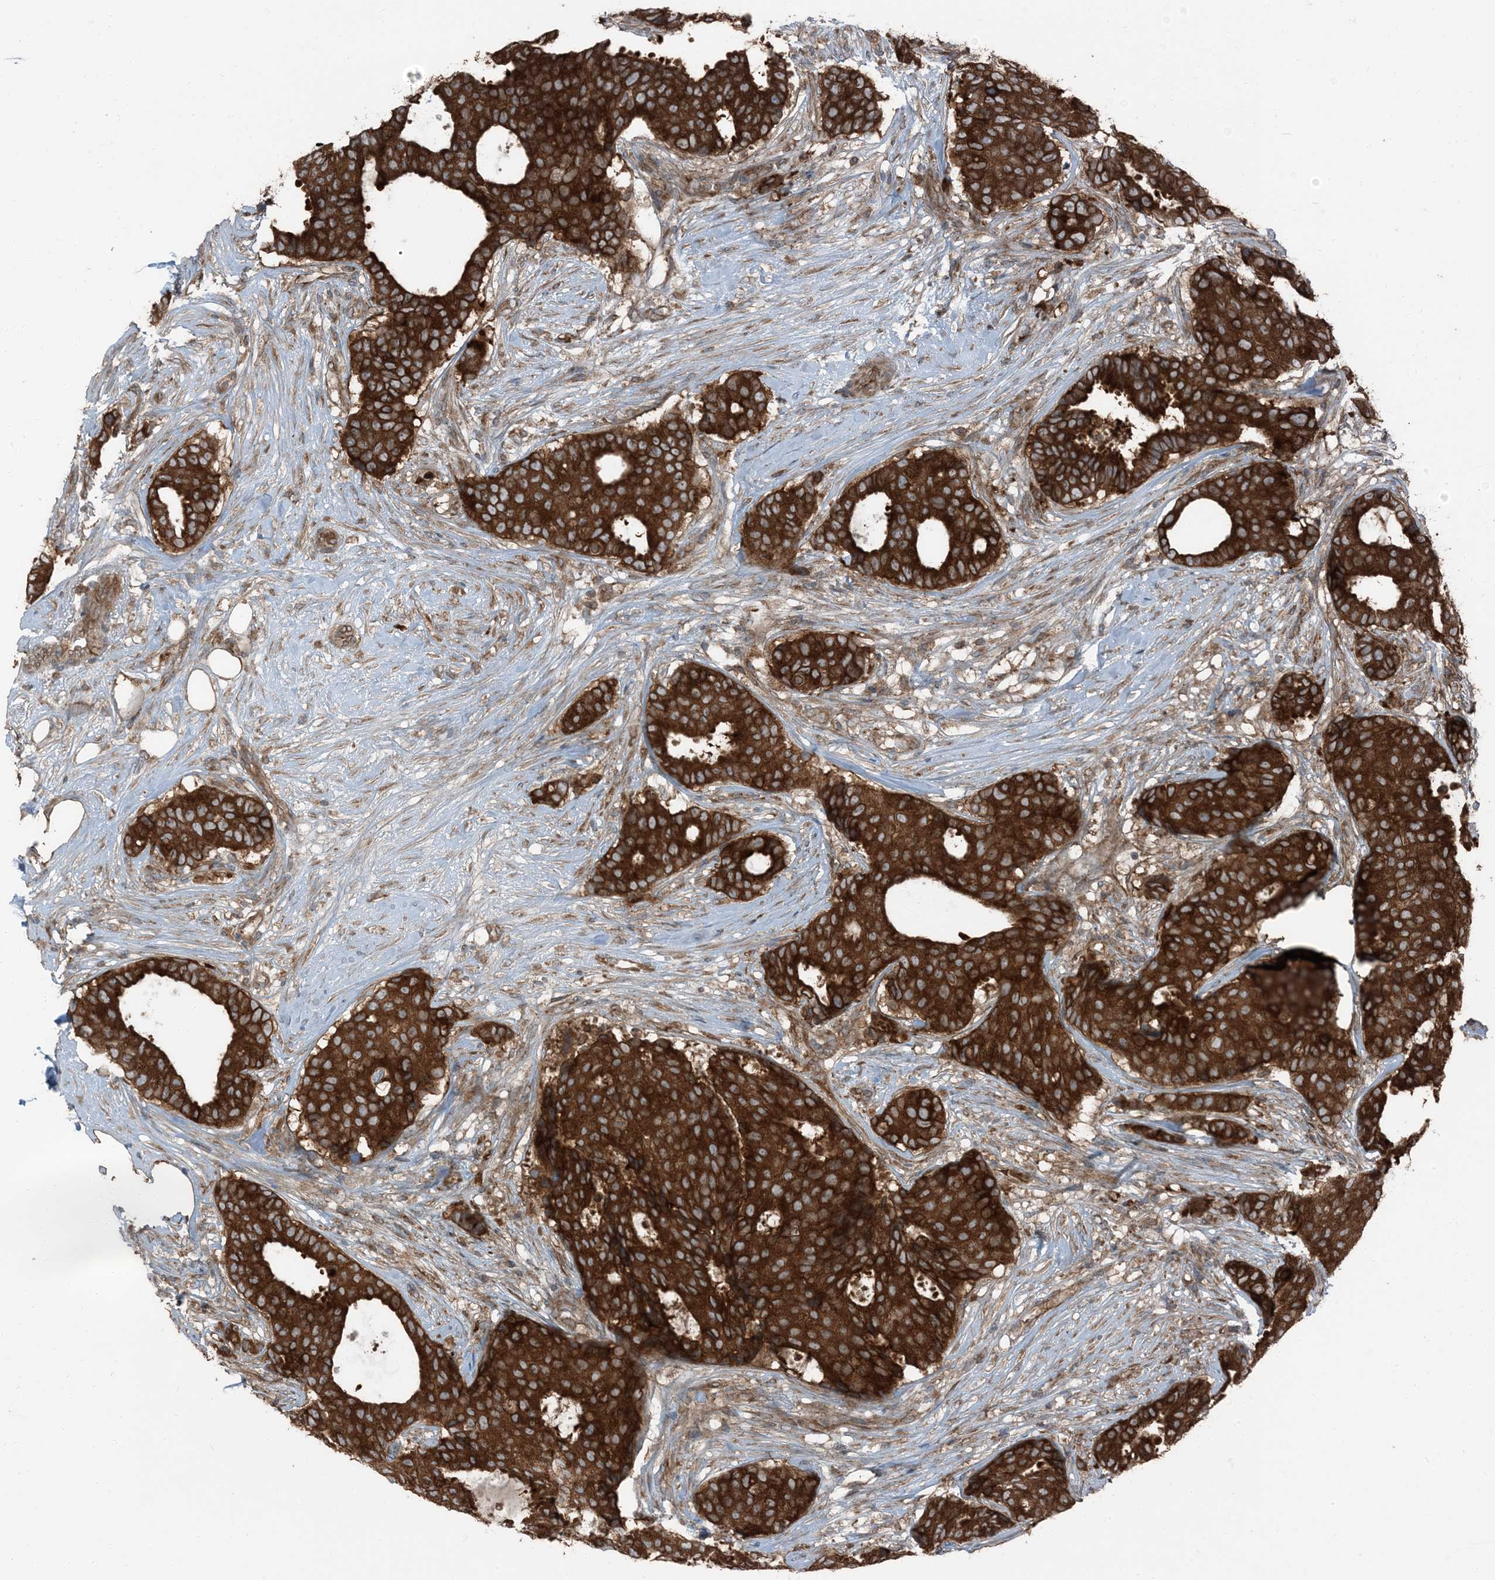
{"staining": {"intensity": "strong", "quantity": ">75%", "location": "cytoplasmic/membranous"}, "tissue": "breast cancer", "cell_type": "Tumor cells", "image_type": "cancer", "snomed": [{"axis": "morphology", "description": "Duct carcinoma"}, {"axis": "topography", "description": "Breast"}], "caption": "A high-resolution histopathology image shows immunohistochemistry staining of breast cancer, which exhibits strong cytoplasmic/membranous expression in about >75% of tumor cells.", "gene": "RAB3GAP1", "patient": {"sex": "female", "age": 75}}